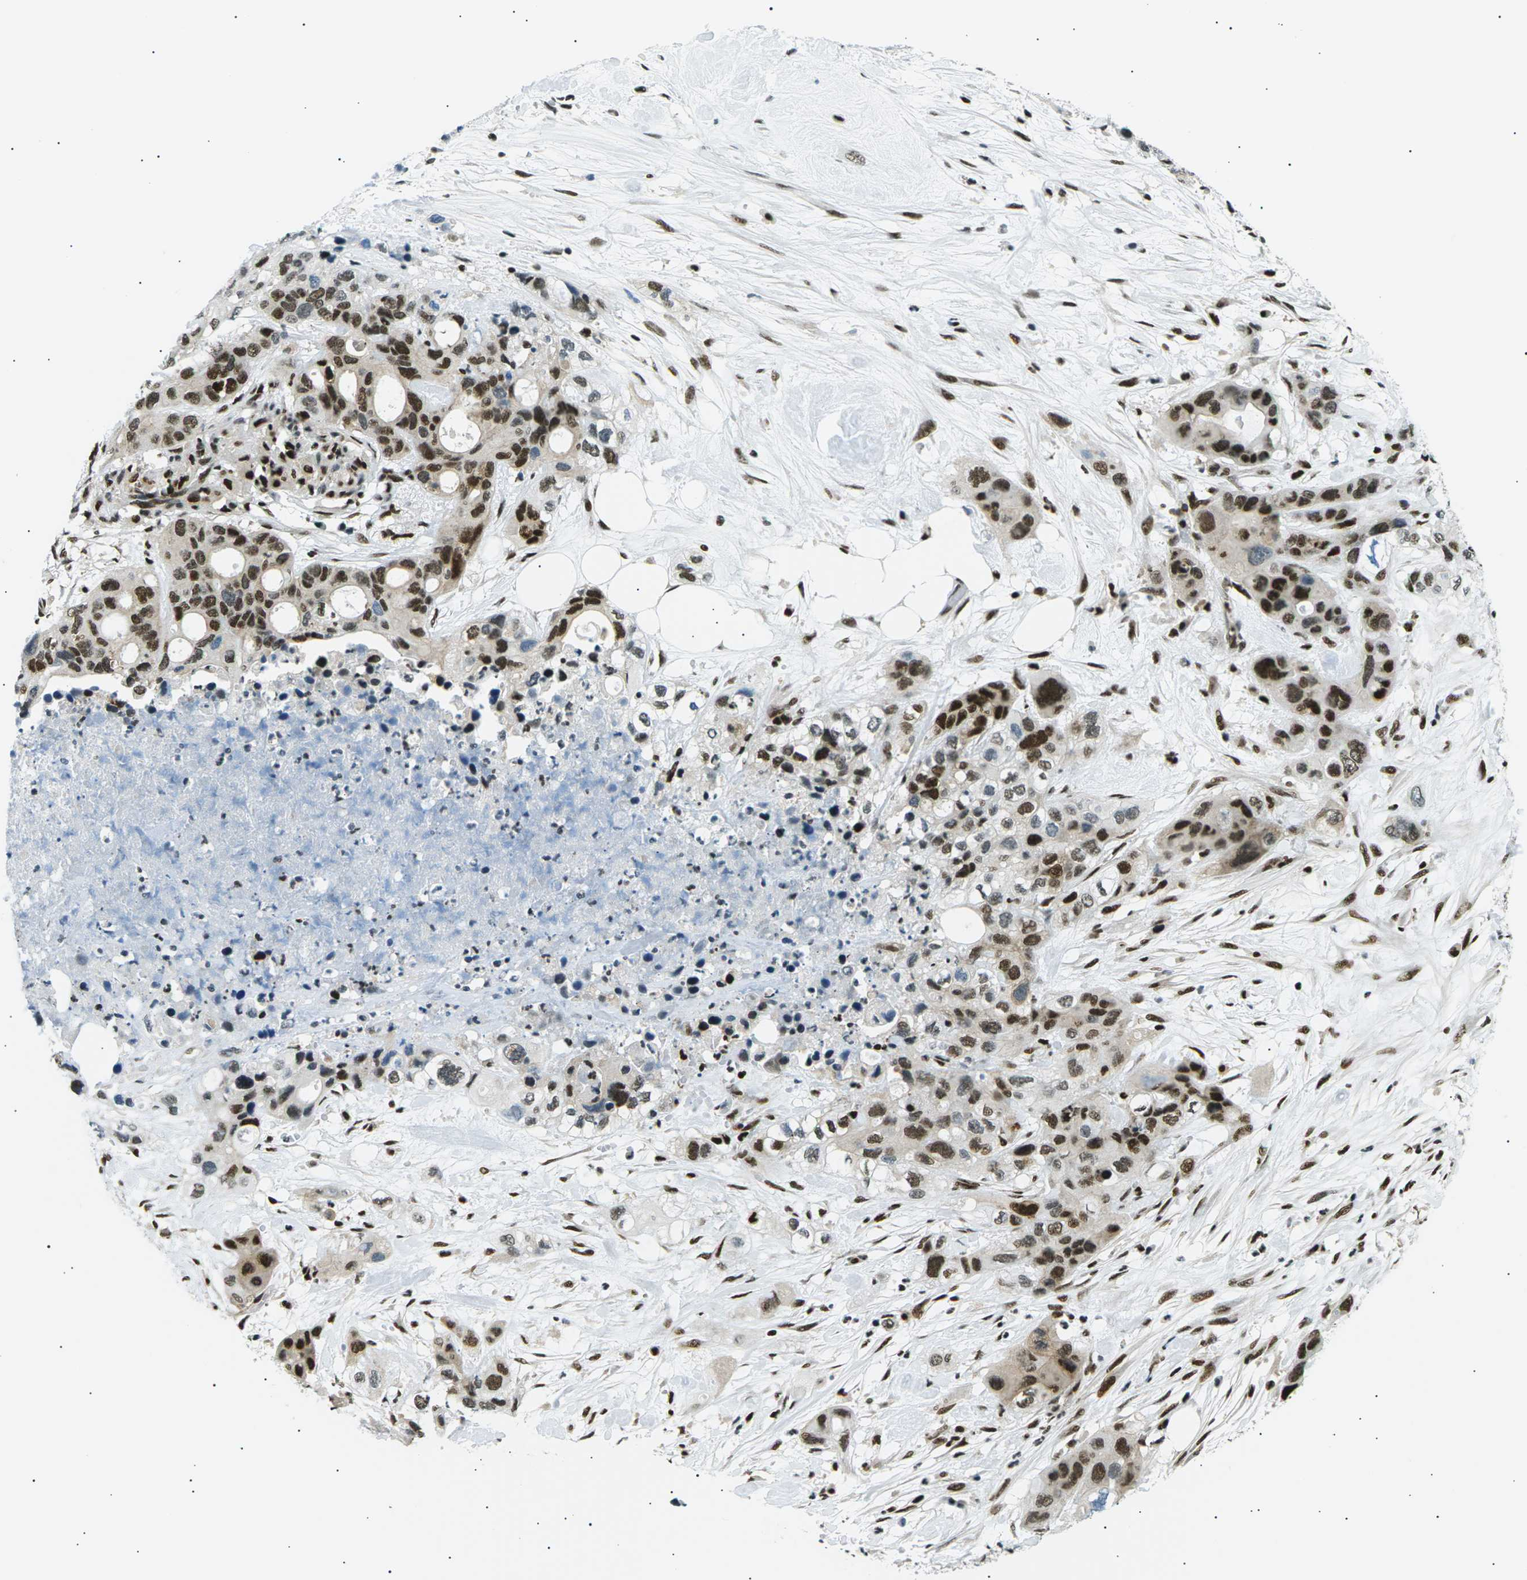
{"staining": {"intensity": "strong", "quantity": ">75%", "location": "nuclear"}, "tissue": "pancreatic cancer", "cell_type": "Tumor cells", "image_type": "cancer", "snomed": [{"axis": "morphology", "description": "Adenocarcinoma, NOS"}, {"axis": "topography", "description": "Pancreas"}], "caption": "Protein staining shows strong nuclear staining in about >75% of tumor cells in pancreatic cancer. The protein of interest is stained brown, and the nuclei are stained in blue (DAB (3,3'-diaminobenzidine) IHC with brightfield microscopy, high magnification).", "gene": "RPA2", "patient": {"sex": "female", "age": 71}}